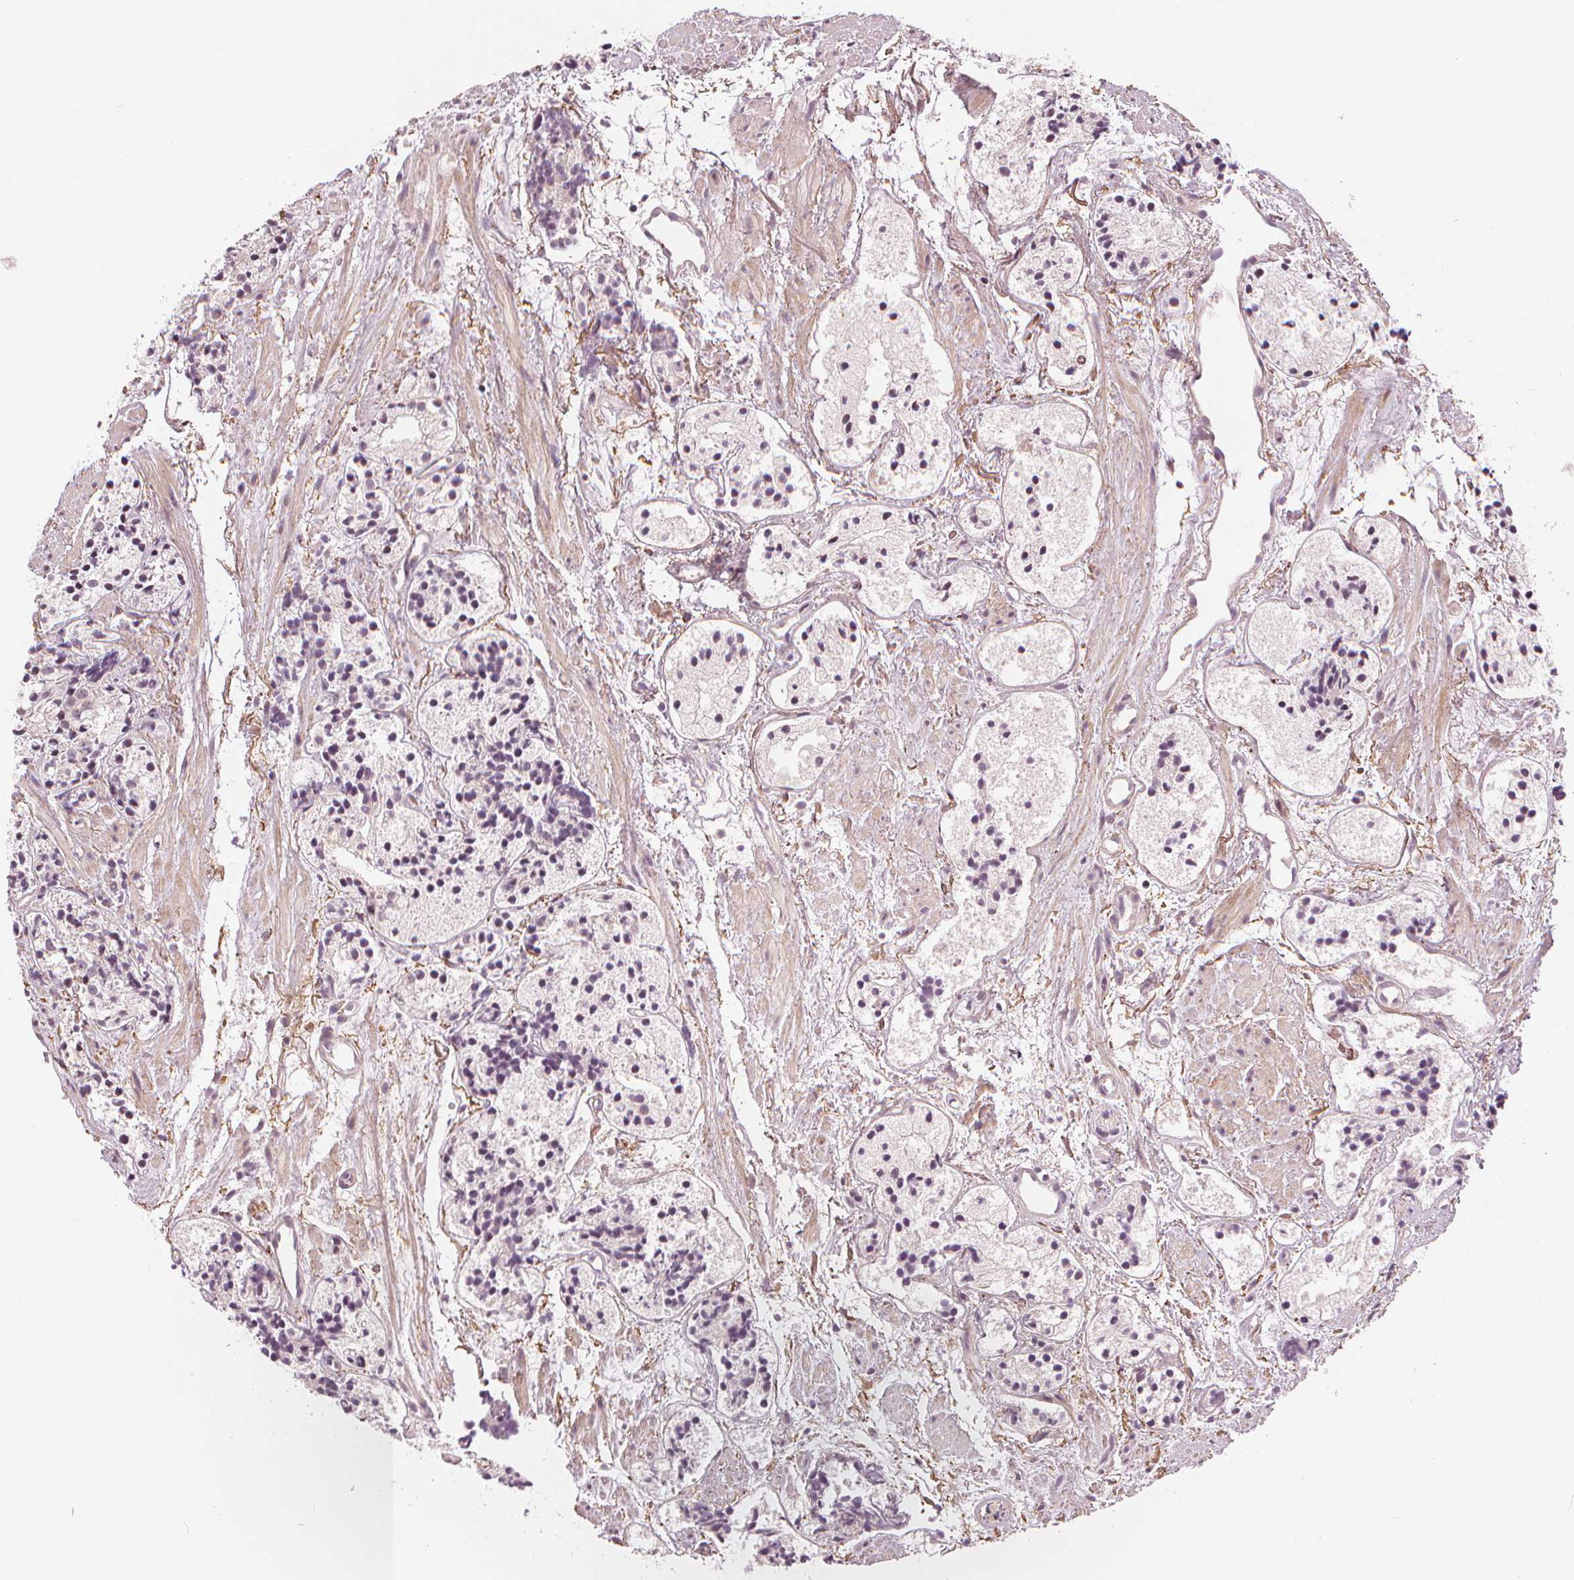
{"staining": {"intensity": "negative", "quantity": "none", "location": "none"}, "tissue": "prostate cancer", "cell_type": "Tumor cells", "image_type": "cancer", "snomed": [{"axis": "morphology", "description": "Adenocarcinoma, High grade"}, {"axis": "topography", "description": "Prostate"}], "caption": "Immunohistochemical staining of prostate high-grade adenocarcinoma displays no significant staining in tumor cells.", "gene": "SLC34A1", "patient": {"sex": "male", "age": 85}}